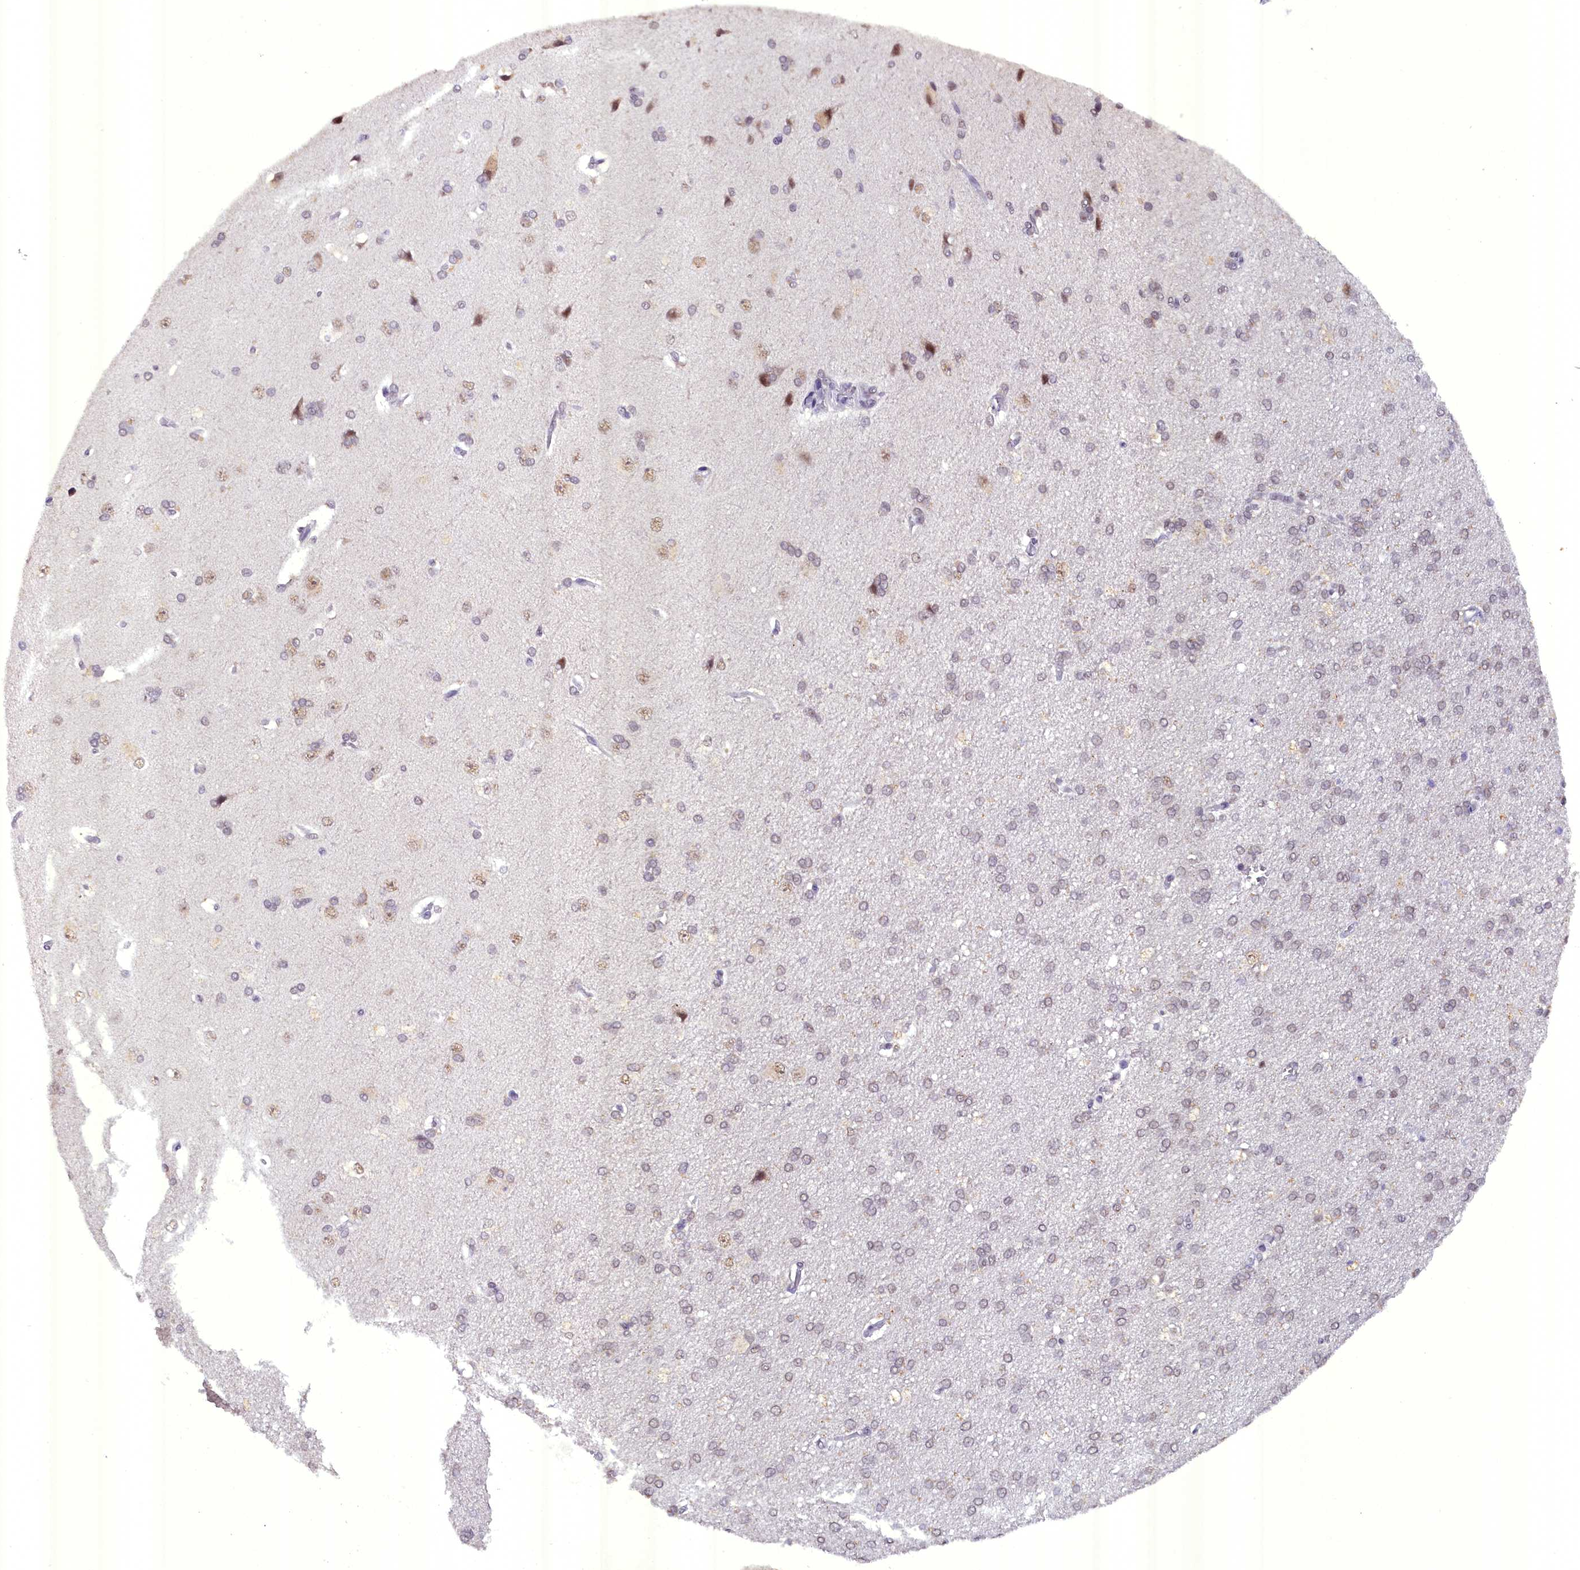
{"staining": {"intensity": "negative", "quantity": "none", "location": "none"}, "tissue": "cerebral cortex", "cell_type": "Endothelial cells", "image_type": "normal", "snomed": [{"axis": "morphology", "description": "Normal tissue, NOS"}, {"axis": "topography", "description": "Cerebral cortex"}], "caption": "Immunohistochemistry micrograph of benign human cerebral cortex stained for a protein (brown), which shows no positivity in endothelial cells.", "gene": "NCBP1", "patient": {"sex": "male", "age": 62}}